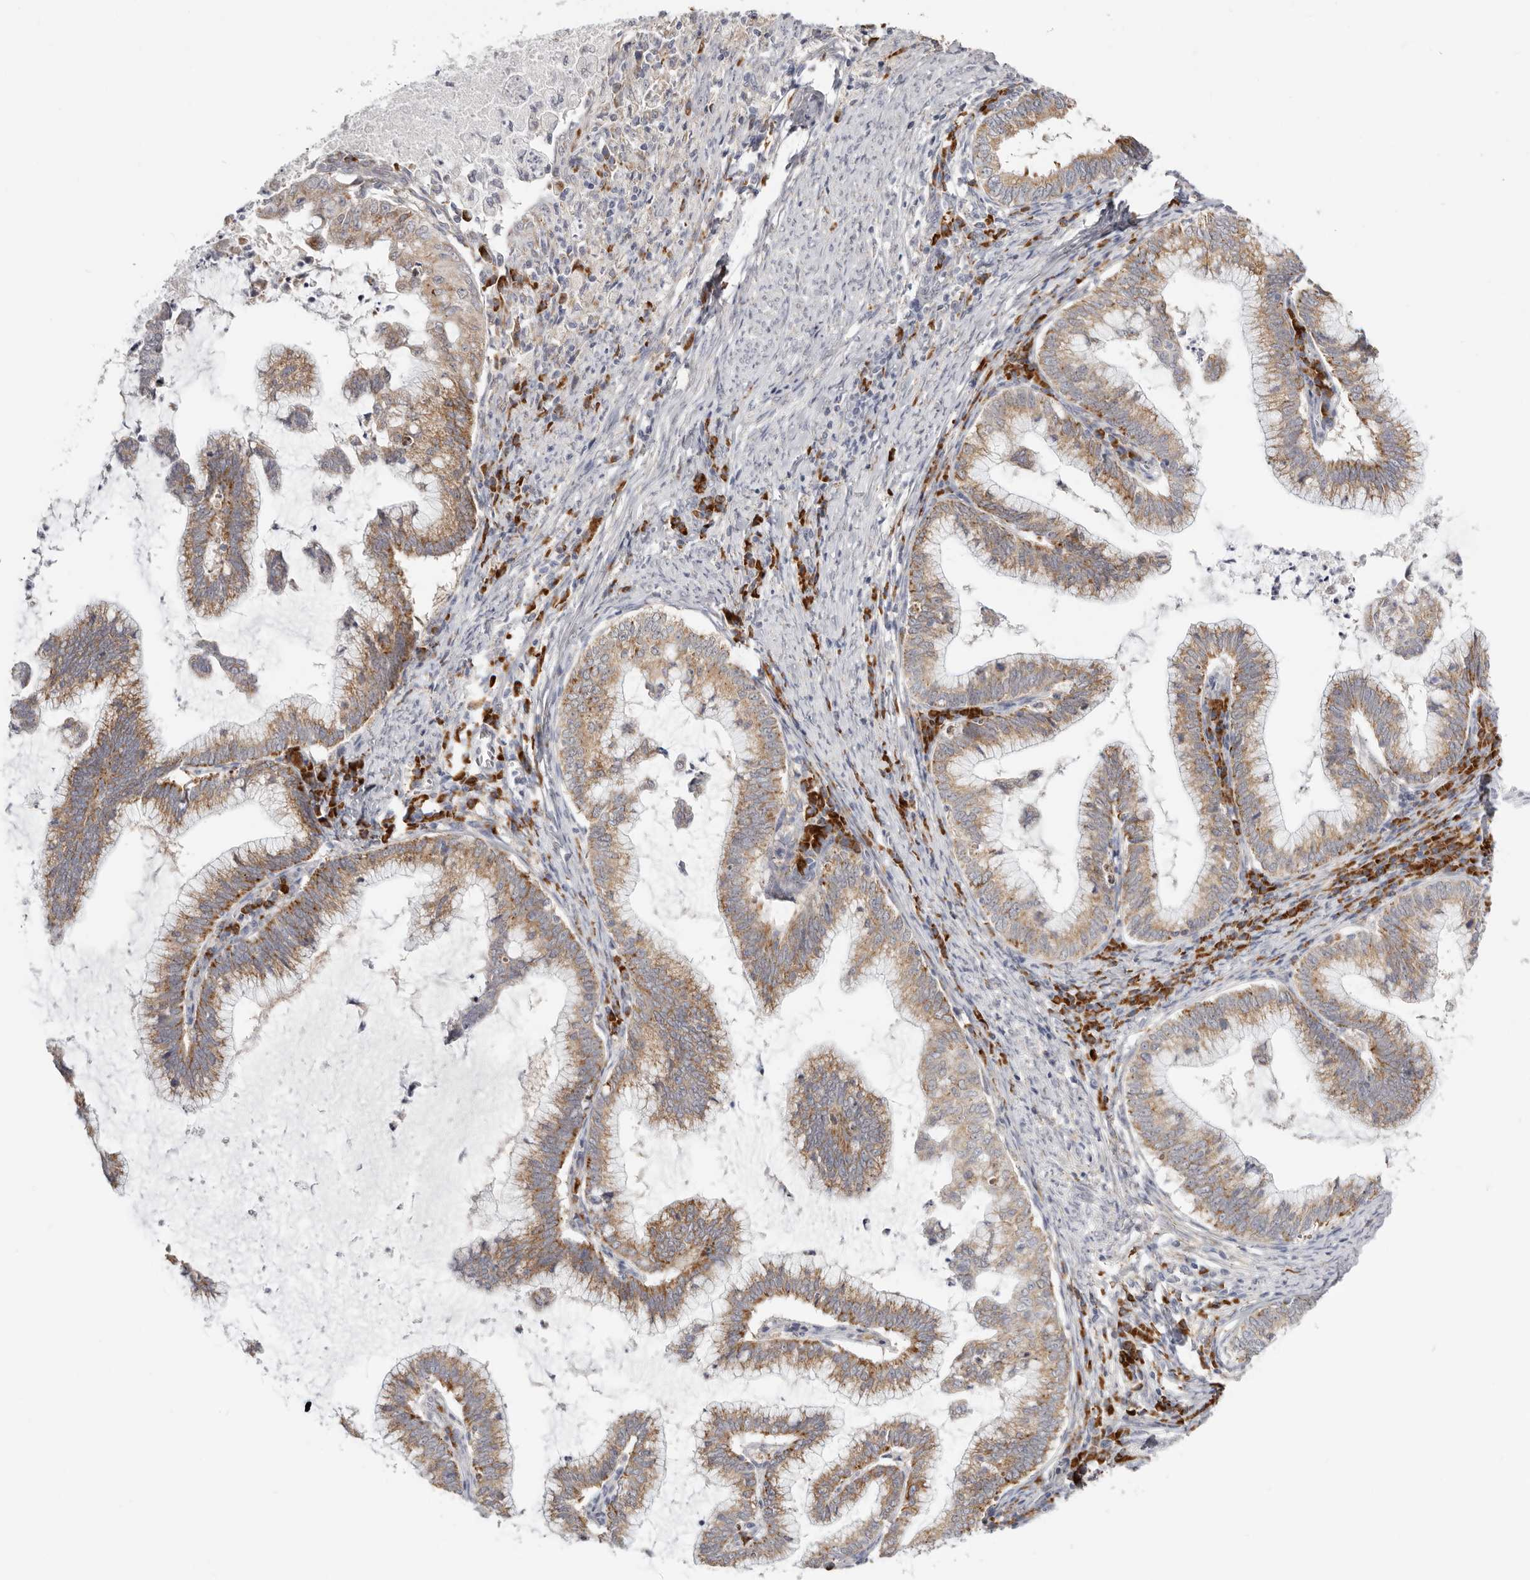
{"staining": {"intensity": "moderate", "quantity": ">75%", "location": "cytoplasmic/membranous"}, "tissue": "cervical cancer", "cell_type": "Tumor cells", "image_type": "cancer", "snomed": [{"axis": "morphology", "description": "Adenocarcinoma, NOS"}, {"axis": "topography", "description": "Cervix"}], "caption": "This photomicrograph displays immunohistochemistry staining of human adenocarcinoma (cervical), with medium moderate cytoplasmic/membranous staining in approximately >75% of tumor cells.", "gene": "IL32", "patient": {"sex": "female", "age": 36}}